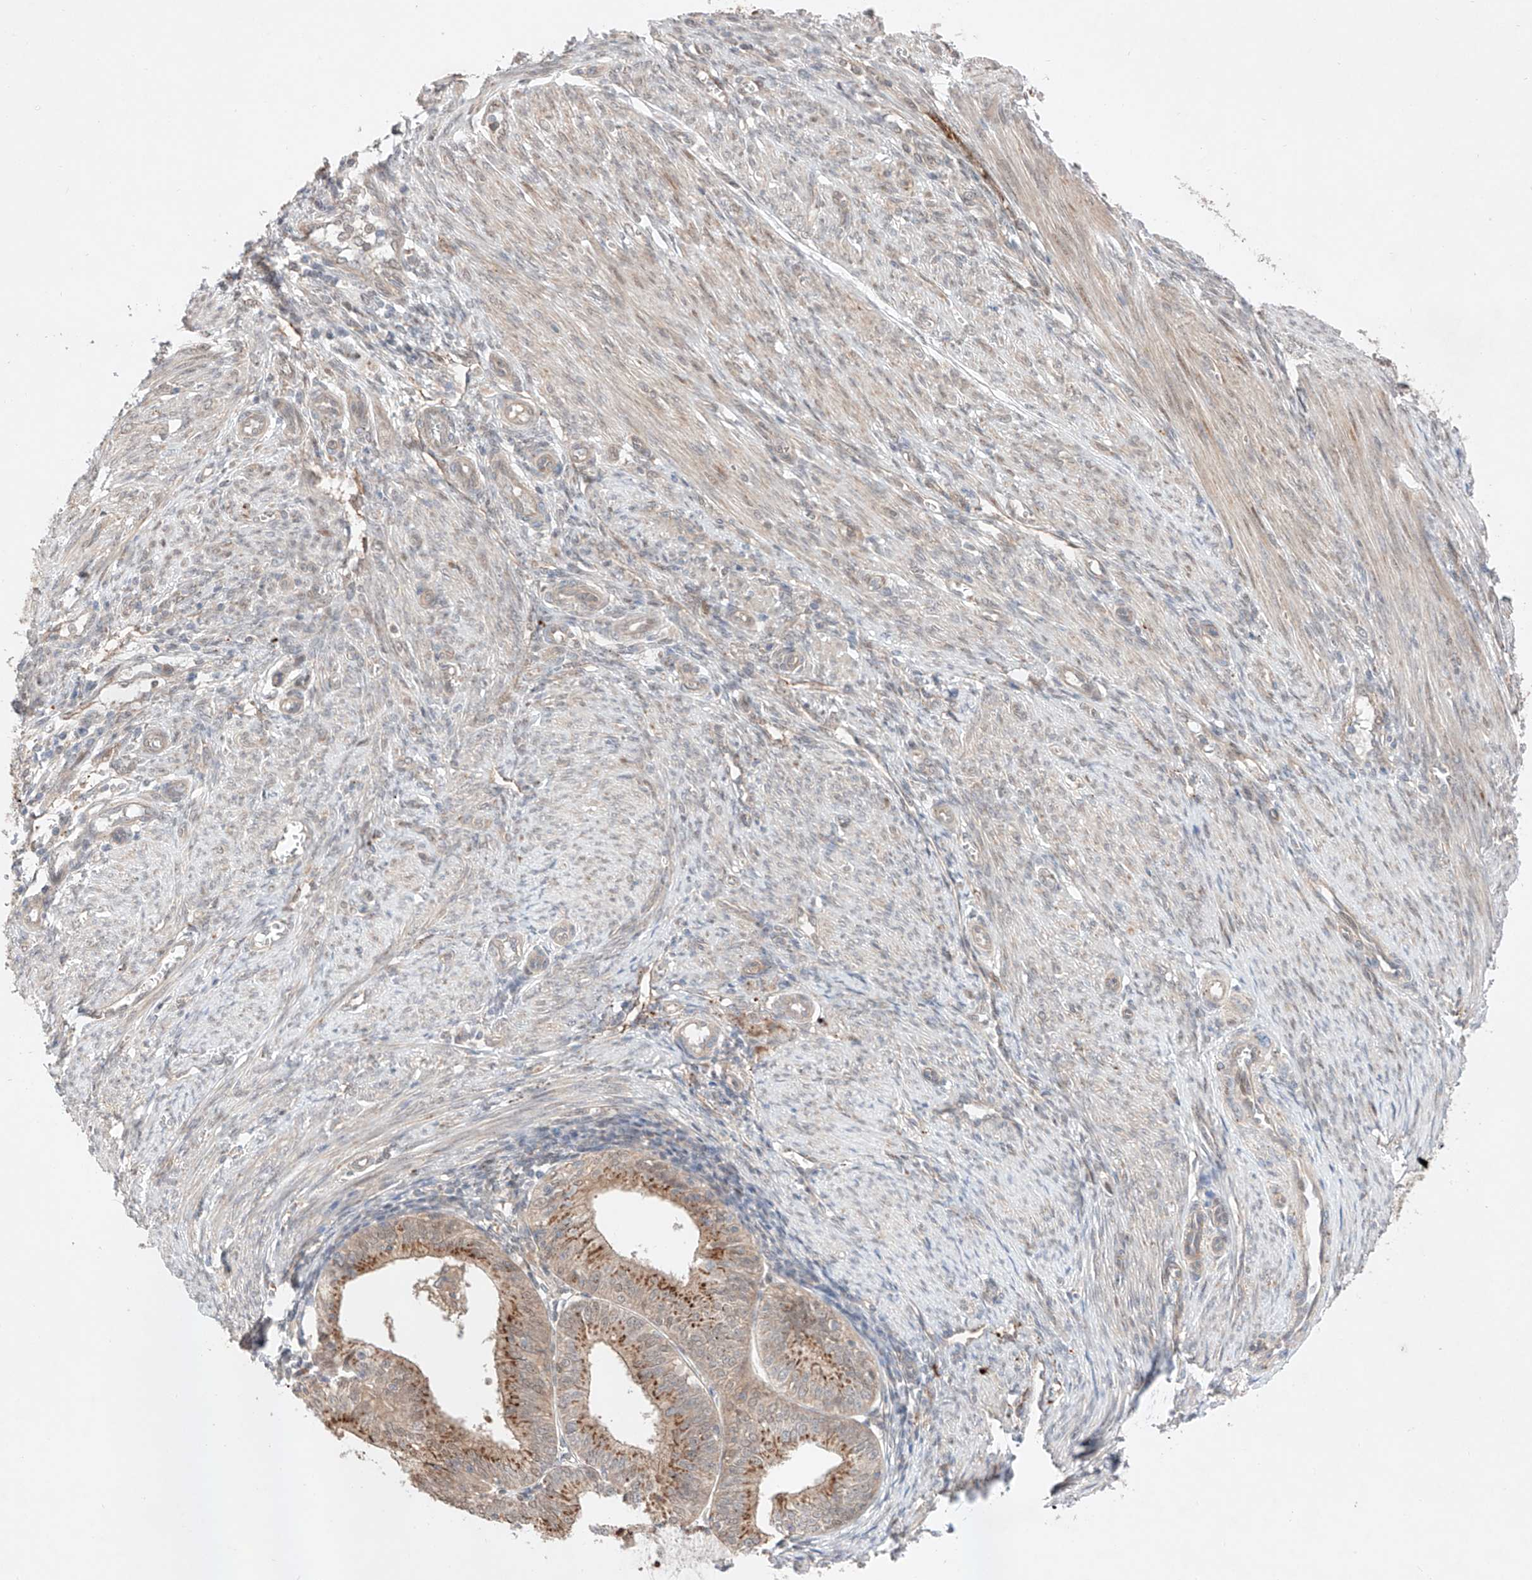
{"staining": {"intensity": "moderate", "quantity": "25%-75%", "location": "cytoplasmic/membranous"}, "tissue": "endometrial cancer", "cell_type": "Tumor cells", "image_type": "cancer", "snomed": [{"axis": "morphology", "description": "Adenocarcinoma, NOS"}, {"axis": "topography", "description": "Endometrium"}], "caption": "High-magnification brightfield microscopy of endometrial adenocarcinoma stained with DAB (3,3'-diaminobenzidine) (brown) and counterstained with hematoxylin (blue). tumor cells exhibit moderate cytoplasmic/membranous expression is identified in approximately25%-75% of cells.", "gene": "GCNT1", "patient": {"sex": "female", "age": 51}}